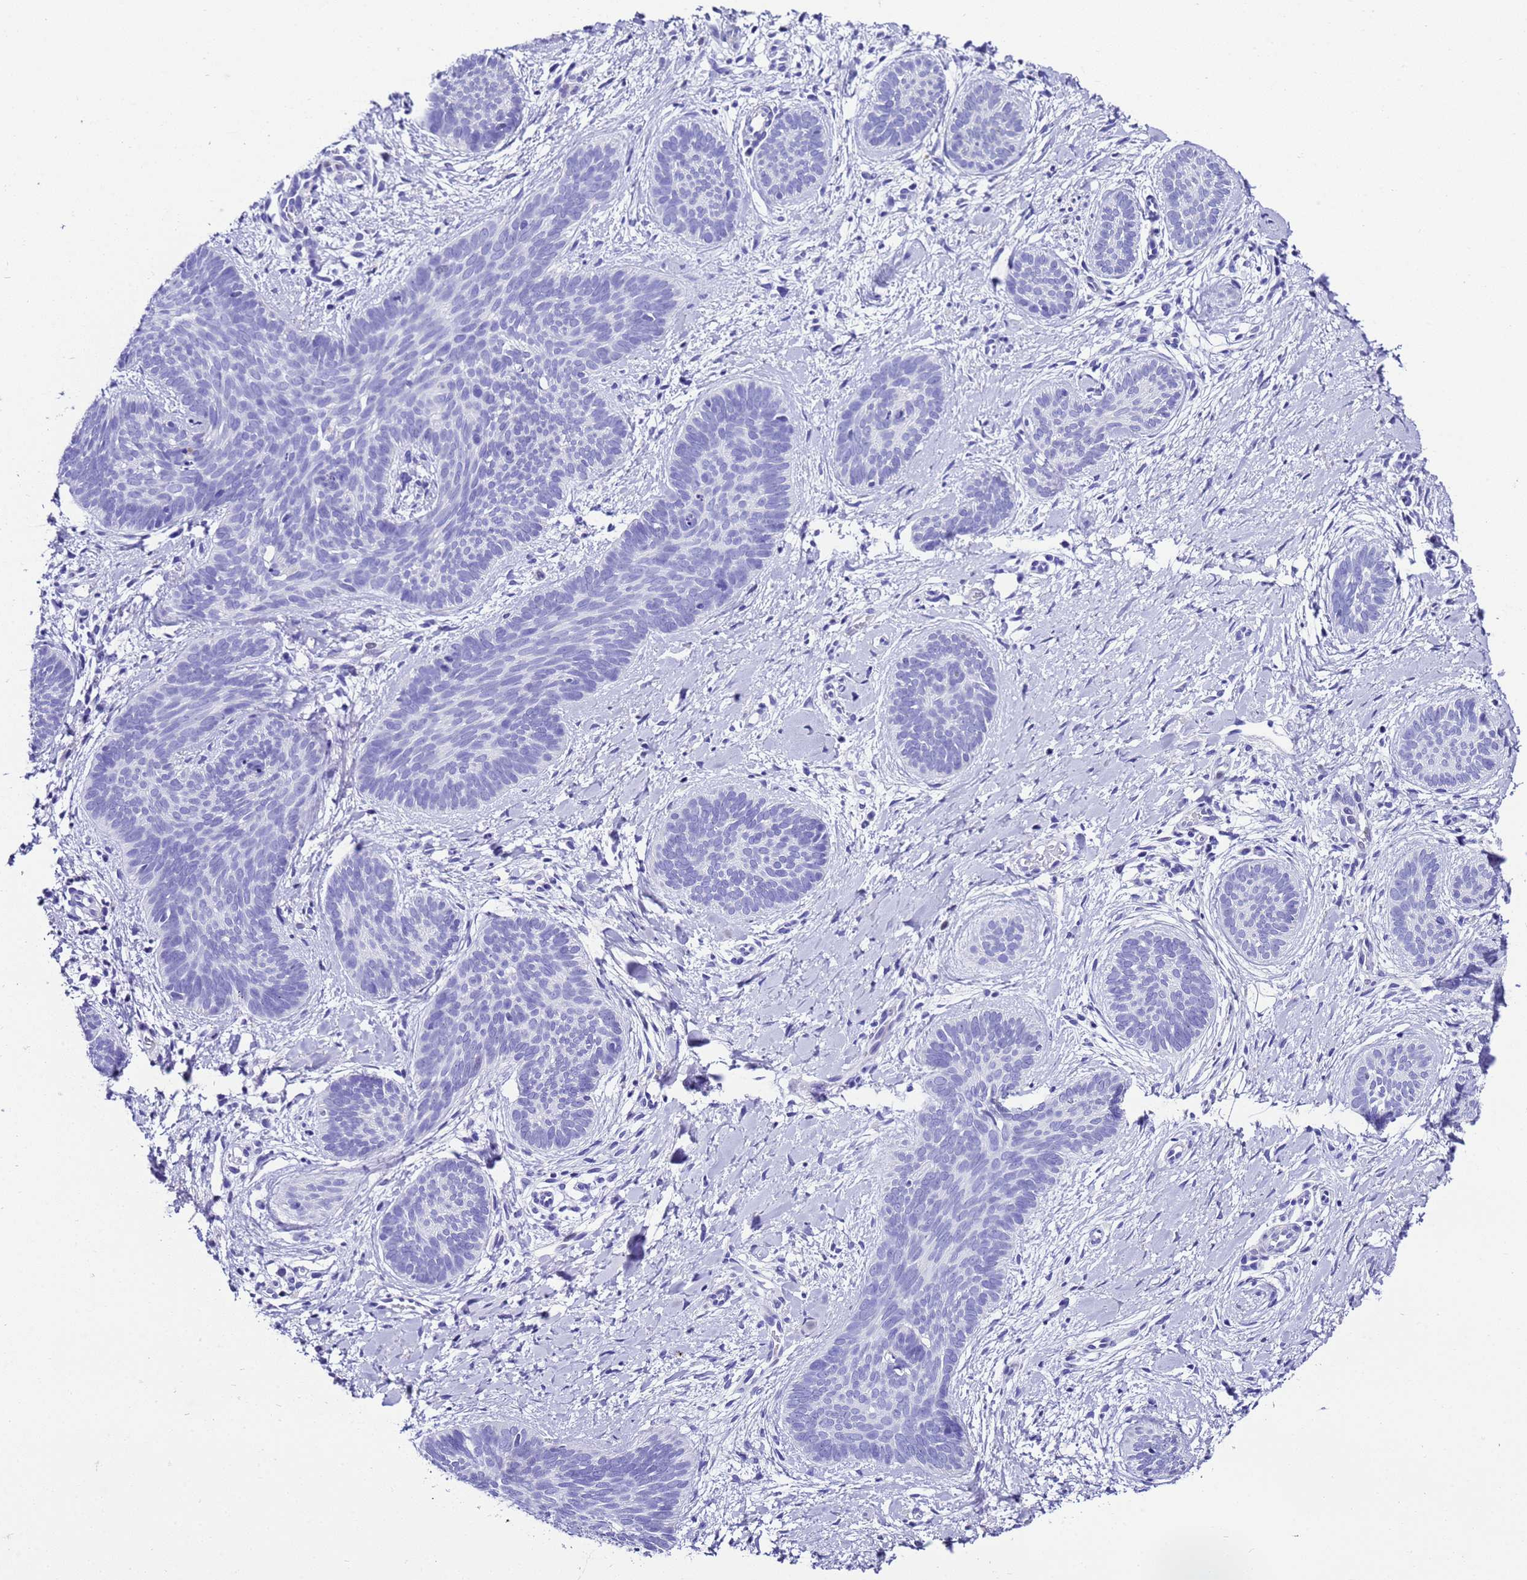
{"staining": {"intensity": "negative", "quantity": "none", "location": "none"}, "tissue": "skin cancer", "cell_type": "Tumor cells", "image_type": "cancer", "snomed": [{"axis": "morphology", "description": "Basal cell carcinoma"}, {"axis": "topography", "description": "Skin"}], "caption": "The micrograph exhibits no staining of tumor cells in basal cell carcinoma (skin). Nuclei are stained in blue.", "gene": "UGT2B10", "patient": {"sex": "female", "age": 81}}